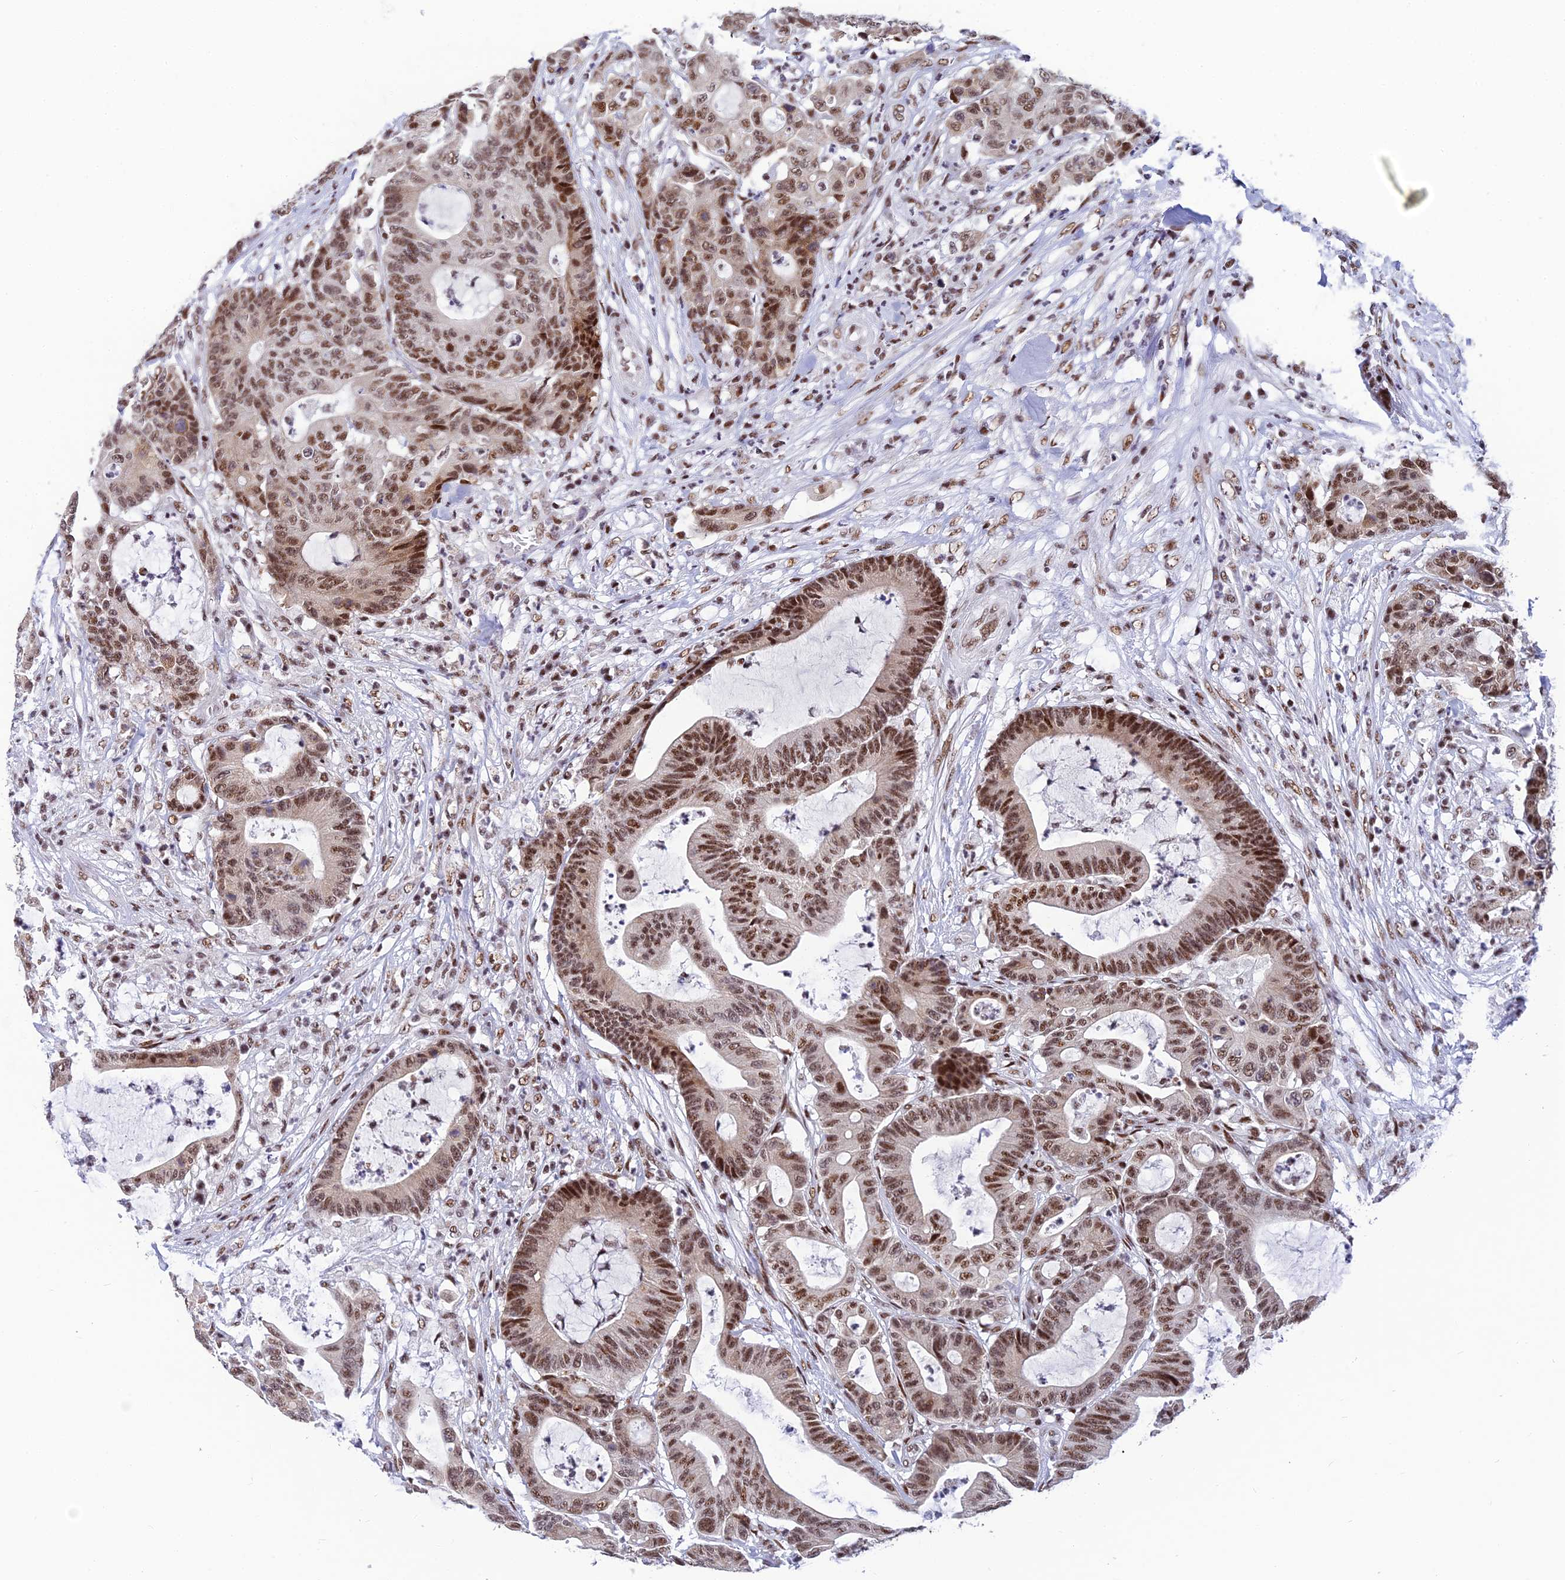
{"staining": {"intensity": "moderate", "quantity": ">75%", "location": "nuclear"}, "tissue": "colorectal cancer", "cell_type": "Tumor cells", "image_type": "cancer", "snomed": [{"axis": "morphology", "description": "Adenocarcinoma, NOS"}, {"axis": "topography", "description": "Colon"}], "caption": "High-power microscopy captured an IHC image of adenocarcinoma (colorectal), revealing moderate nuclear staining in about >75% of tumor cells.", "gene": "USP22", "patient": {"sex": "female", "age": 84}}